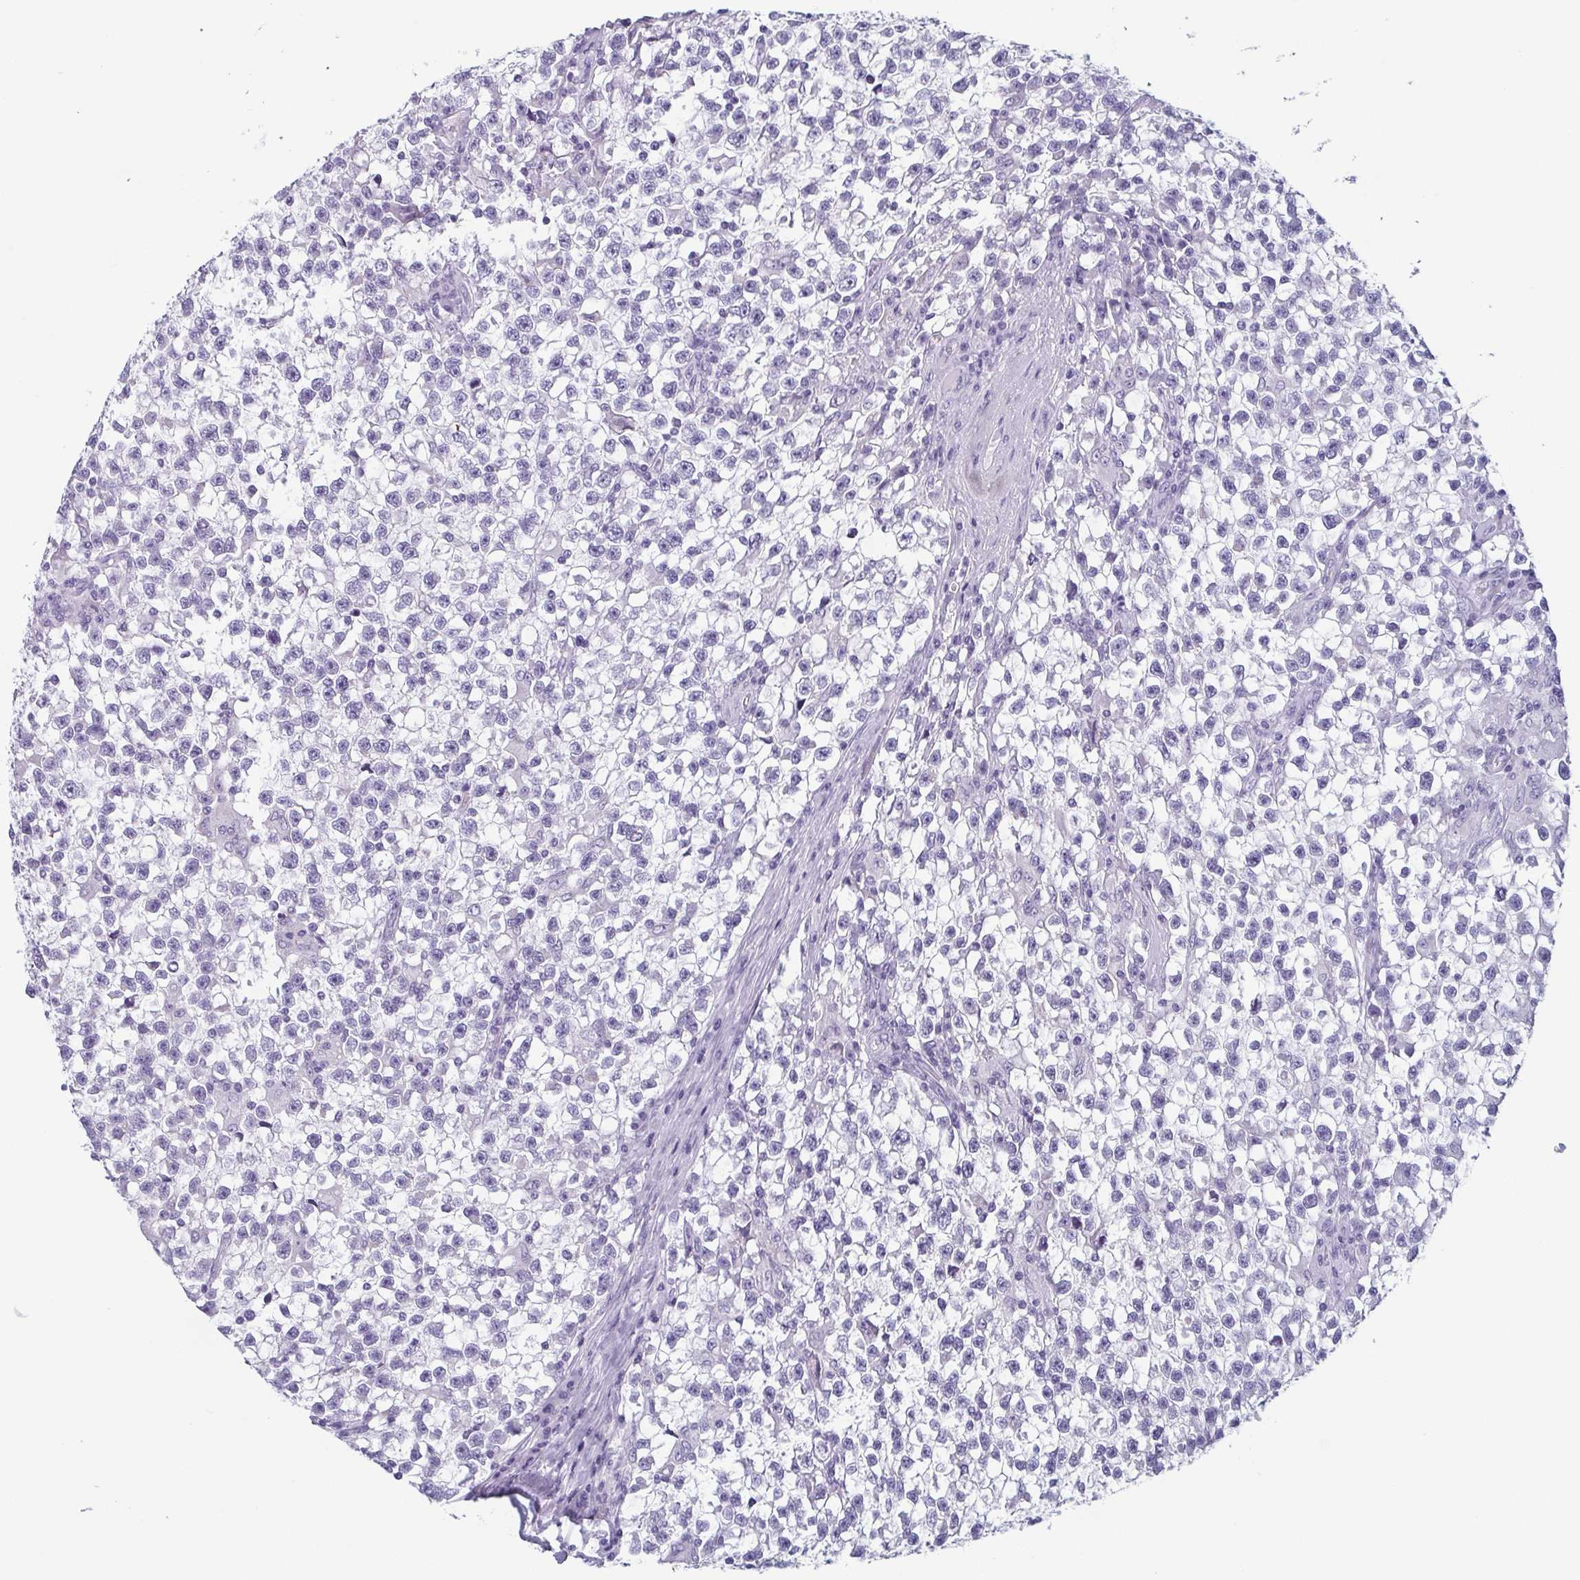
{"staining": {"intensity": "negative", "quantity": "none", "location": "none"}, "tissue": "testis cancer", "cell_type": "Tumor cells", "image_type": "cancer", "snomed": [{"axis": "morphology", "description": "Seminoma, NOS"}, {"axis": "topography", "description": "Testis"}], "caption": "Tumor cells are negative for brown protein staining in seminoma (testis).", "gene": "KRT78", "patient": {"sex": "male", "age": 31}}